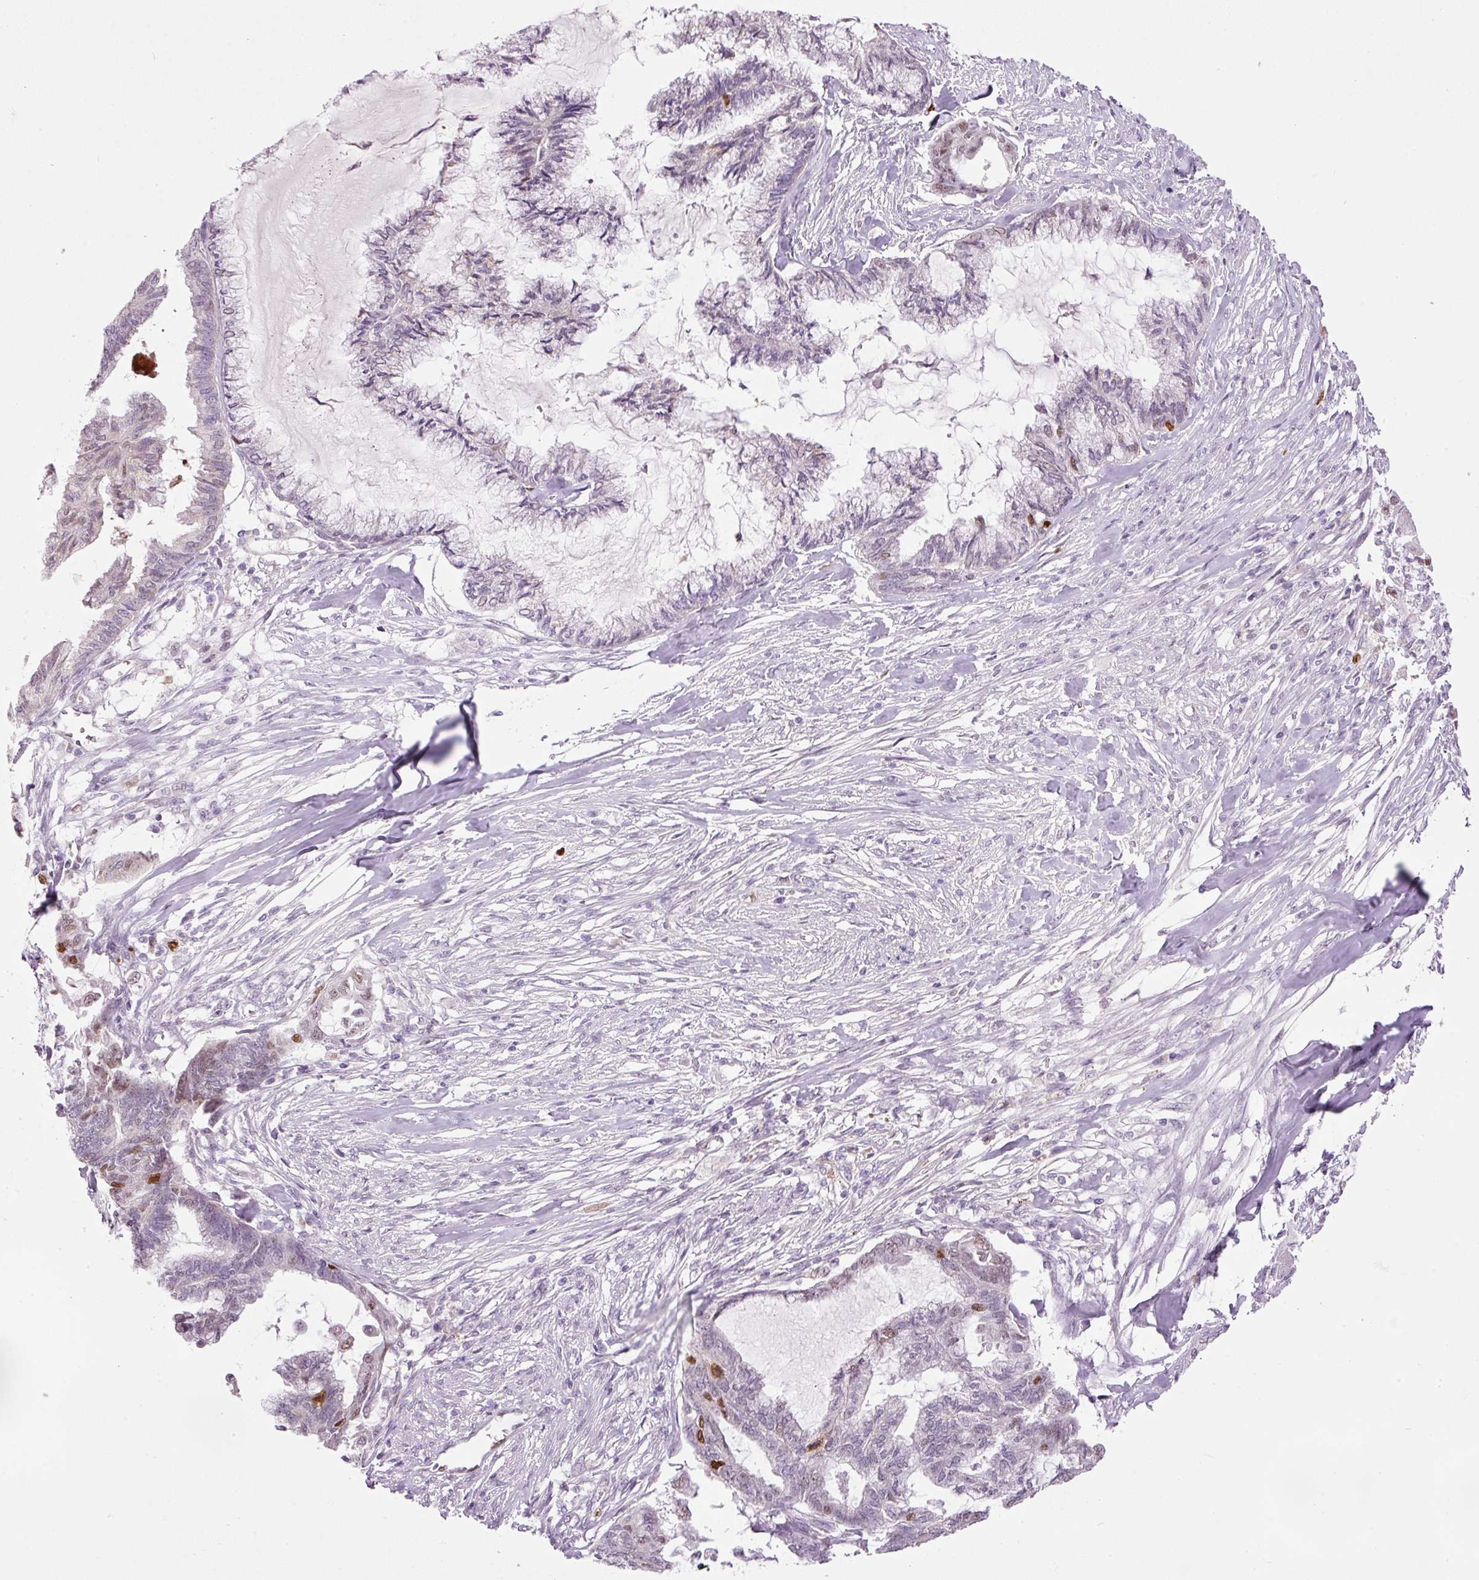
{"staining": {"intensity": "weak", "quantity": "<25%", "location": "nuclear"}, "tissue": "endometrial cancer", "cell_type": "Tumor cells", "image_type": "cancer", "snomed": [{"axis": "morphology", "description": "Adenocarcinoma, NOS"}, {"axis": "topography", "description": "Endometrium"}], "caption": "IHC of human adenocarcinoma (endometrial) displays no positivity in tumor cells.", "gene": "KPNA2", "patient": {"sex": "female", "age": 86}}